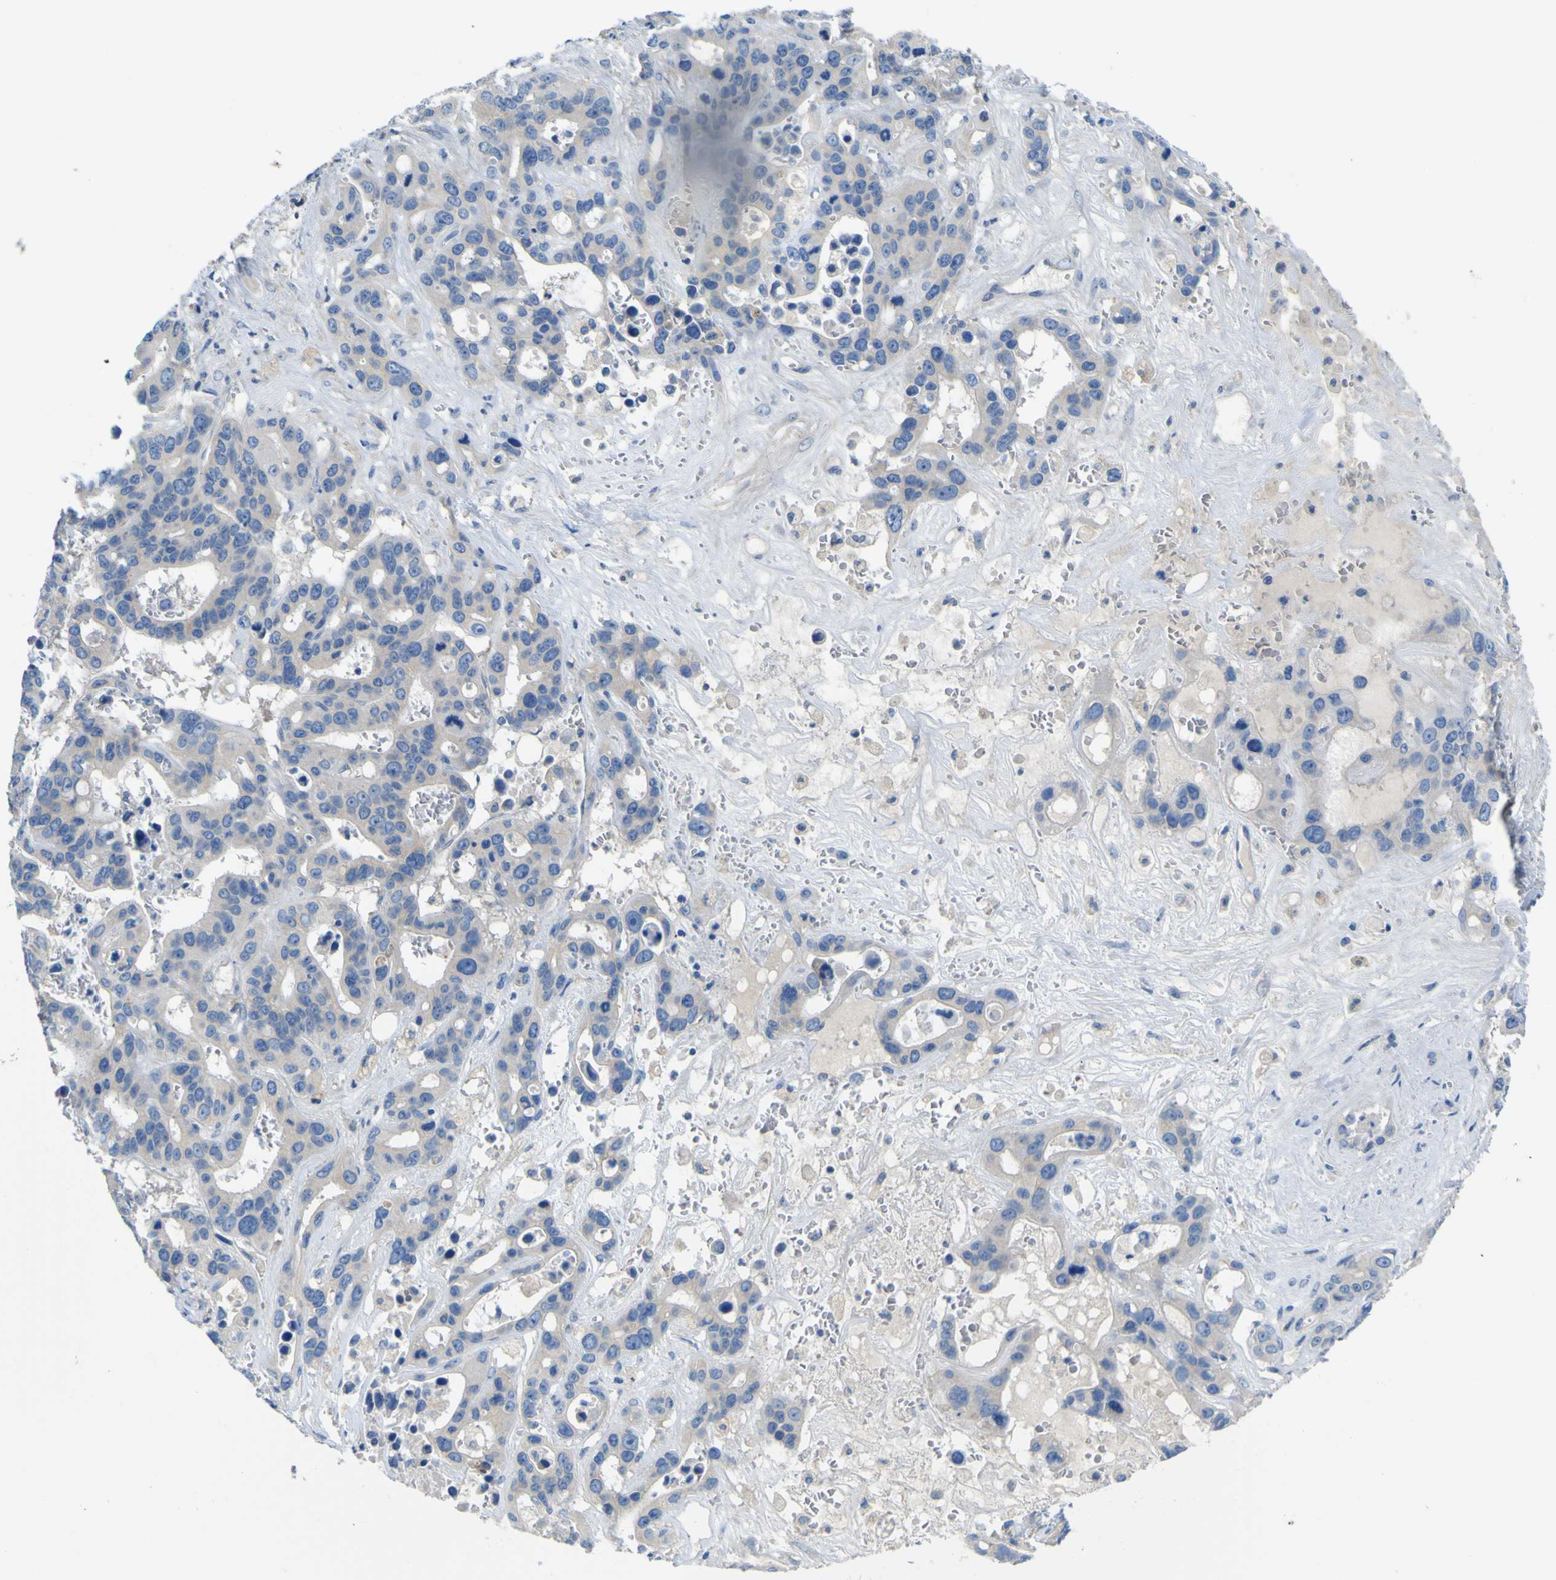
{"staining": {"intensity": "negative", "quantity": "none", "location": "none"}, "tissue": "liver cancer", "cell_type": "Tumor cells", "image_type": "cancer", "snomed": [{"axis": "morphology", "description": "Cholangiocarcinoma"}, {"axis": "topography", "description": "Liver"}], "caption": "A high-resolution micrograph shows immunohistochemistry staining of liver cancer, which demonstrates no significant staining in tumor cells.", "gene": "ADGRA2", "patient": {"sex": "female", "age": 65}}